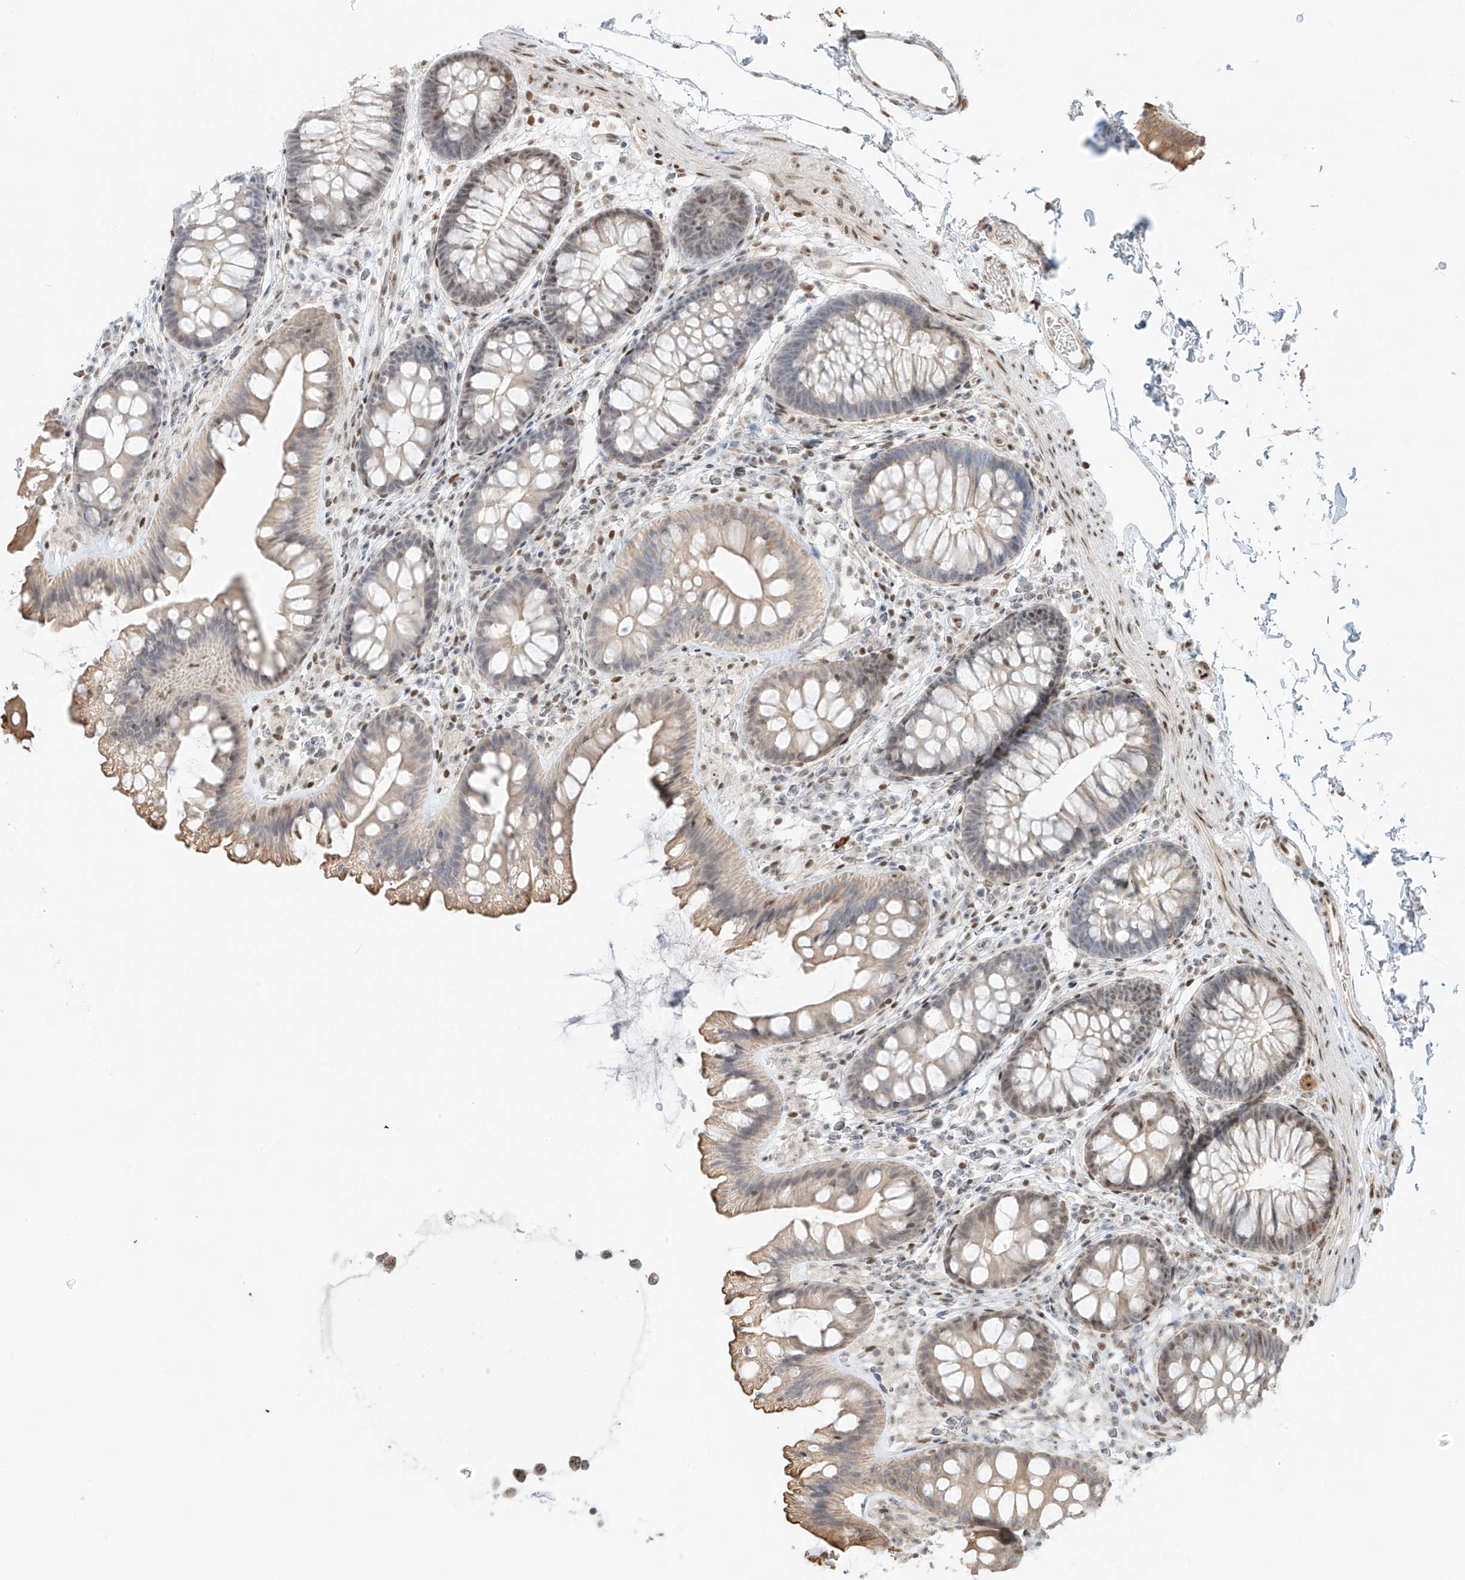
{"staining": {"intensity": "moderate", "quantity": ">75%", "location": "nuclear"}, "tissue": "colon", "cell_type": "Endothelial cells", "image_type": "normal", "snomed": [{"axis": "morphology", "description": "Normal tissue, NOS"}, {"axis": "topography", "description": "Colon"}], "caption": "This photomicrograph shows unremarkable colon stained with immunohistochemistry to label a protein in brown. The nuclear of endothelial cells show moderate positivity for the protein. Nuclei are counter-stained blue.", "gene": "ZNF512", "patient": {"sex": "female", "age": 62}}